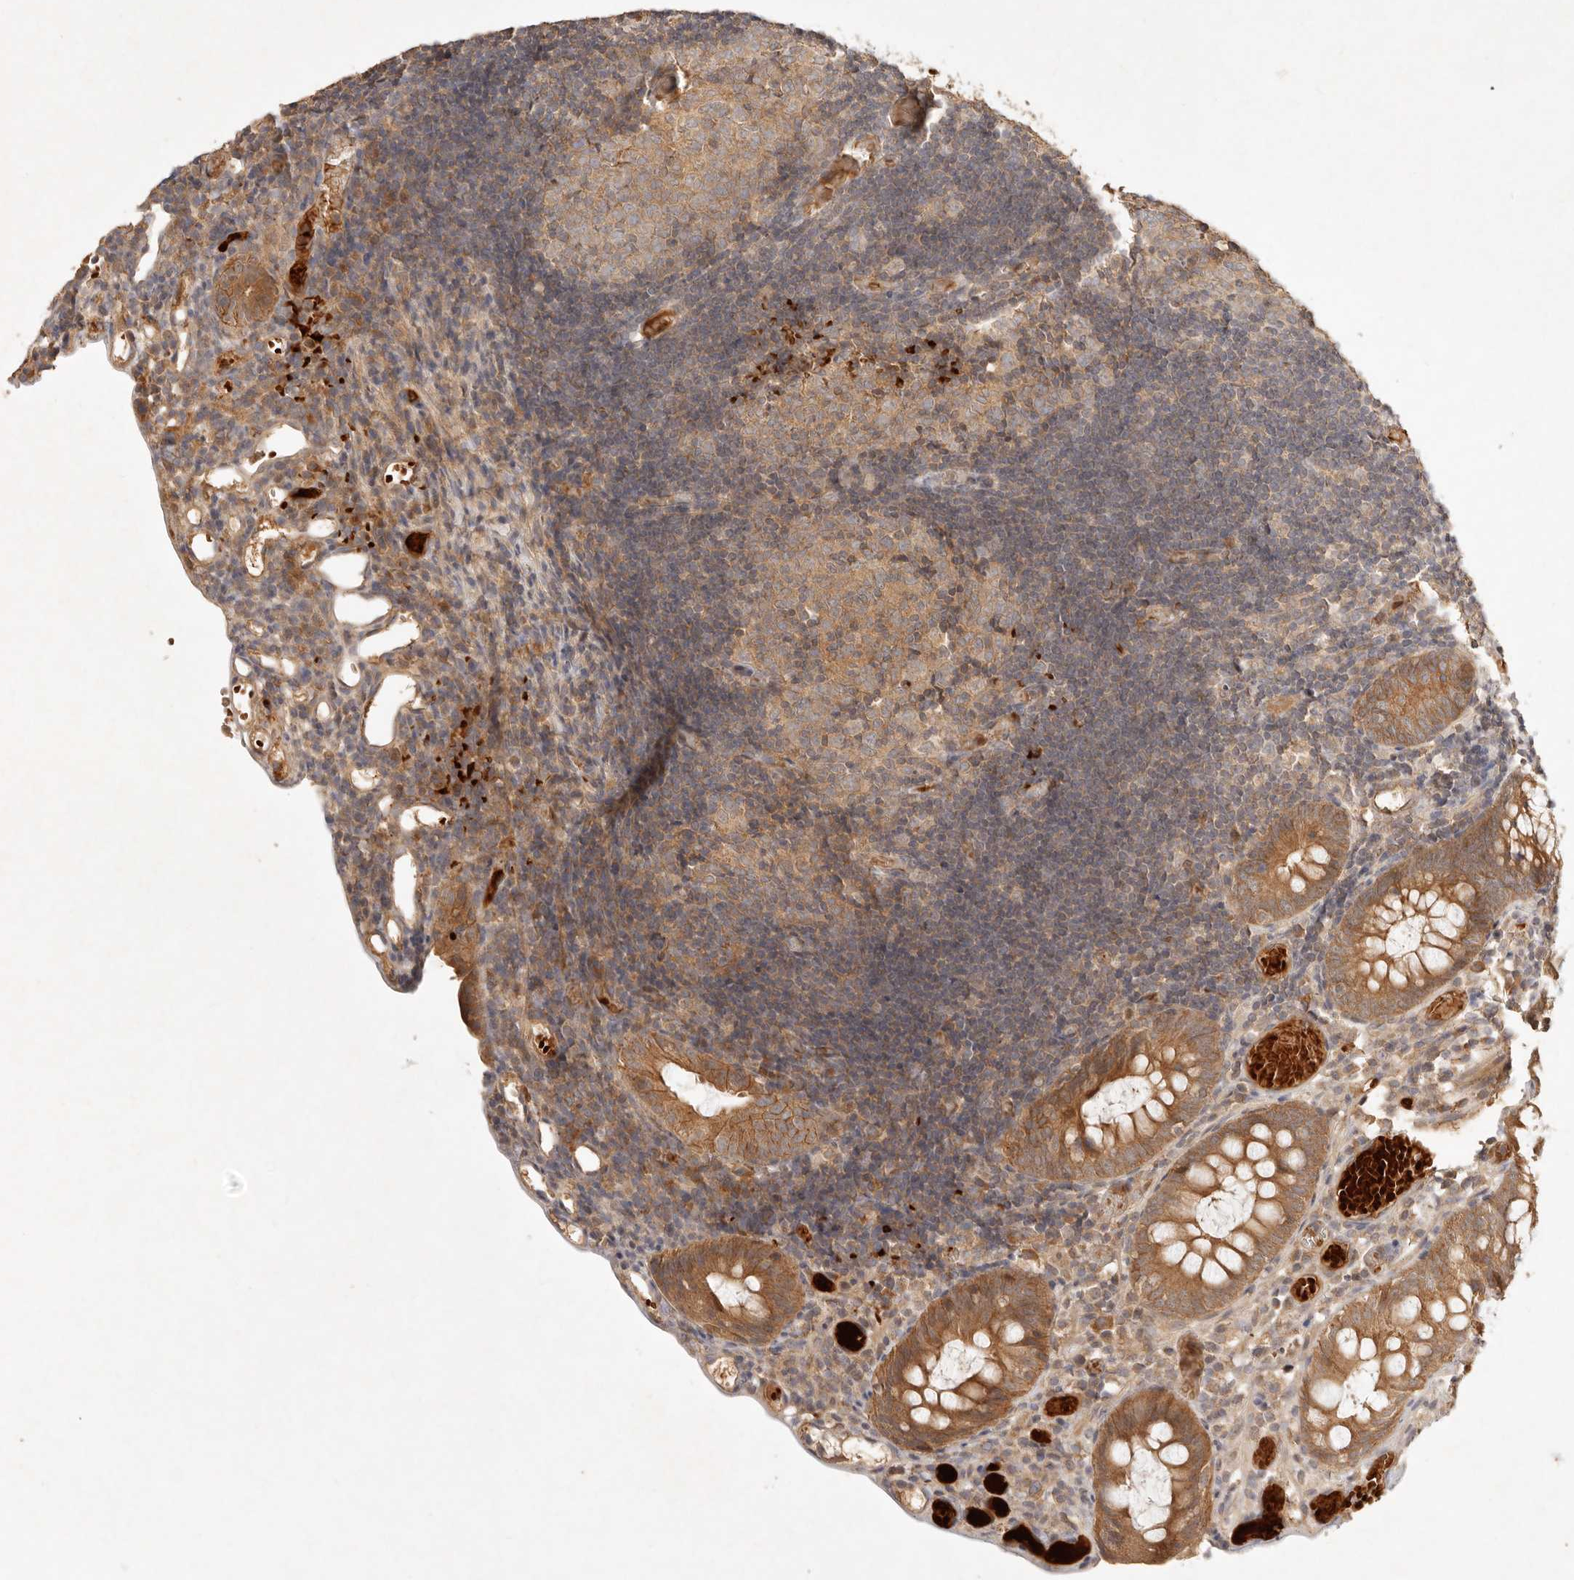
{"staining": {"intensity": "moderate", "quantity": ">75%", "location": "cytoplasmic/membranous"}, "tissue": "colon", "cell_type": "Endothelial cells", "image_type": "normal", "snomed": [{"axis": "morphology", "description": "Normal tissue, NOS"}, {"axis": "topography", "description": "Colon"}], "caption": "A brown stain labels moderate cytoplasmic/membranous expression of a protein in endothelial cells of normal colon. (IHC, brightfield microscopy, high magnification).", "gene": "FREM2", "patient": {"sex": "male", "age": 14}}